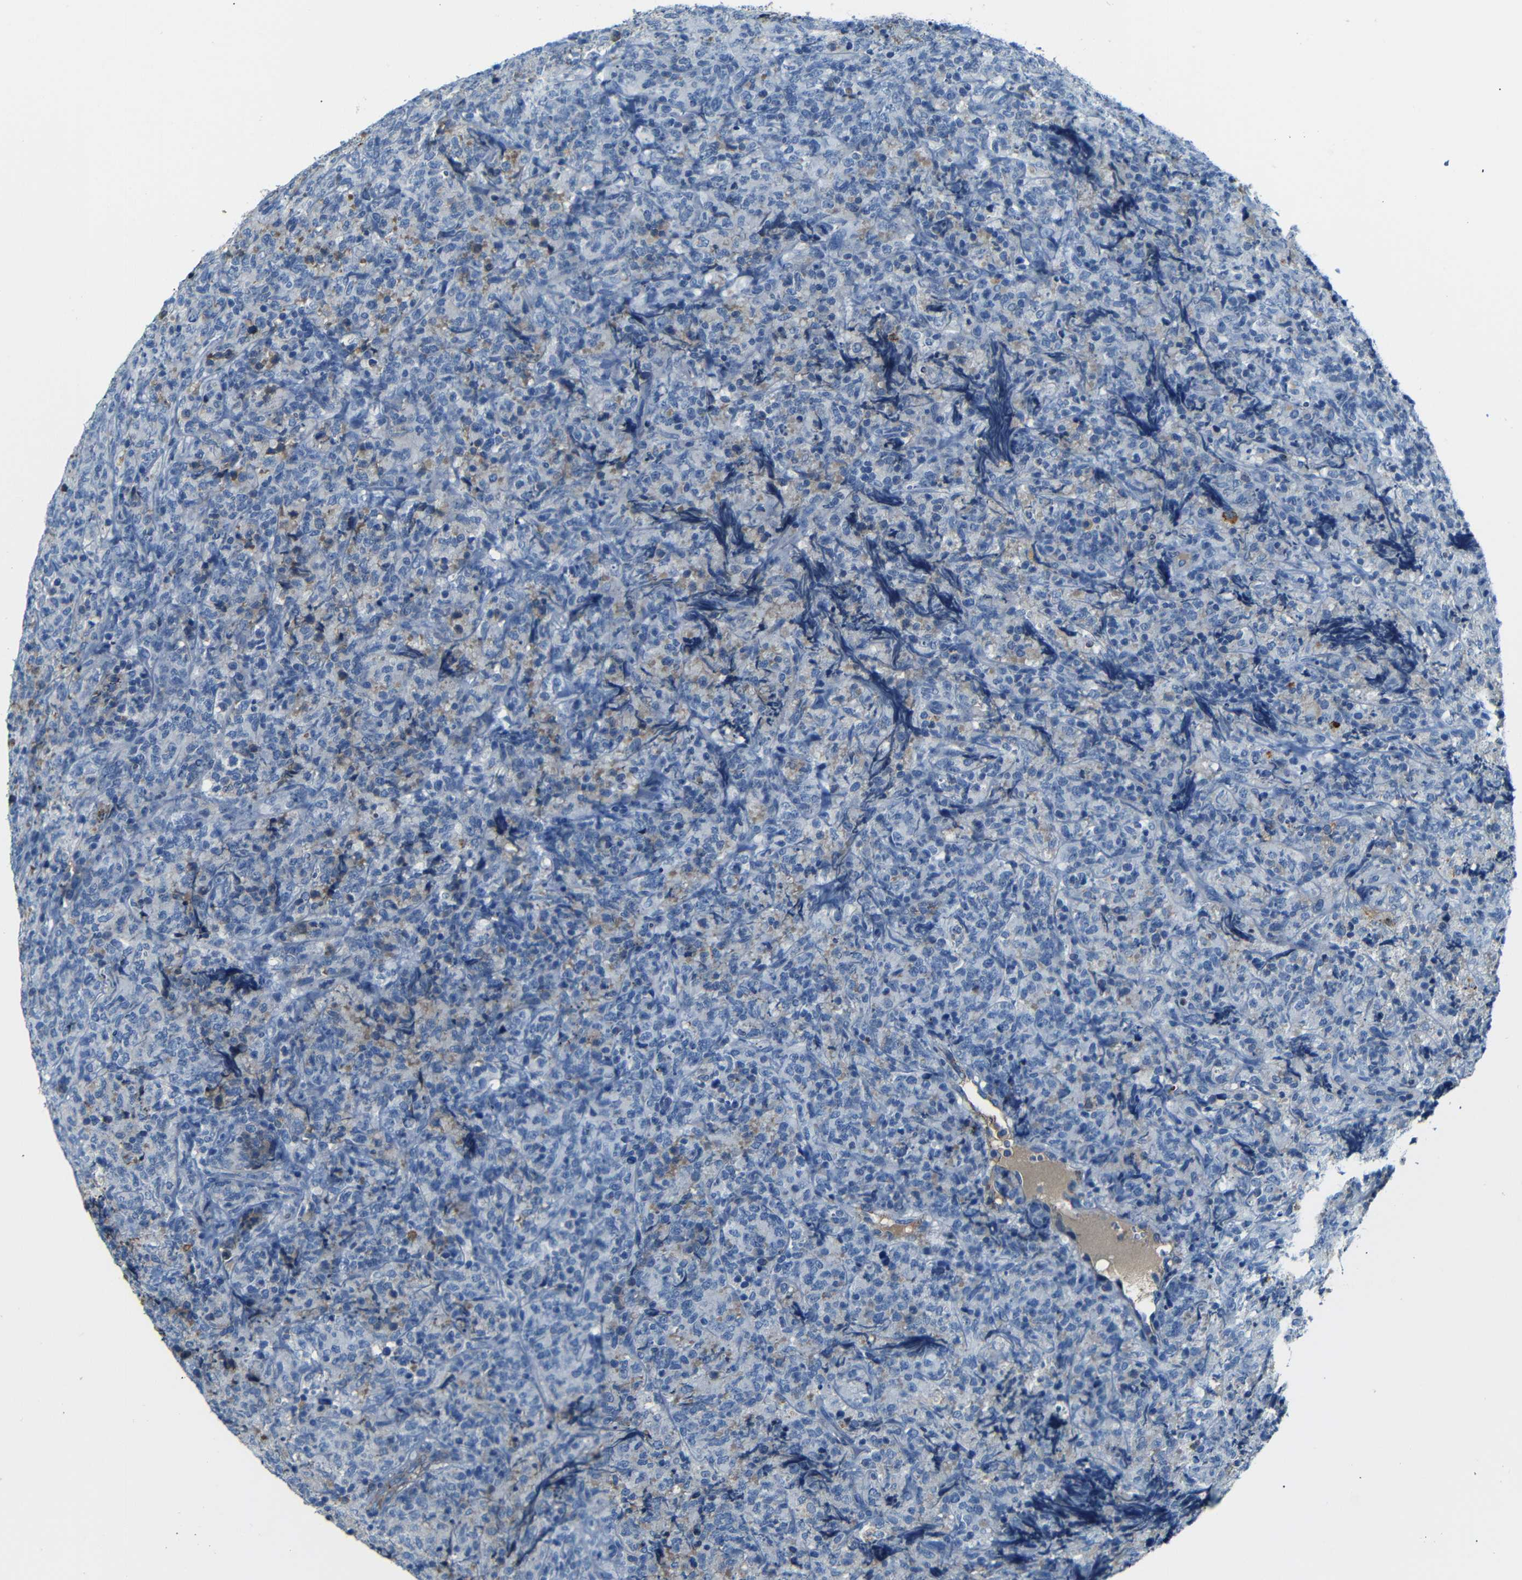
{"staining": {"intensity": "negative", "quantity": "none", "location": "none"}, "tissue": "lymphoma", "cell_type": "Tumor cells", "image_type": "cancer", "snomed": [{"axis": "morphology", "description": "Malignant lymphoma, non-Hodgkin's type, High grade"}, {"axis": "topography", "description": "Tonsil"}], "caption": "Lymphoma was stained to show a protein in brown. There is no significant positivity in tumor cells. The staining is performed using DAB brown chromogen with nuclei counter-stained in using hematoxylin.", "gene": "SERPINA1", "patient": {"sex": "female", "age": 36}}